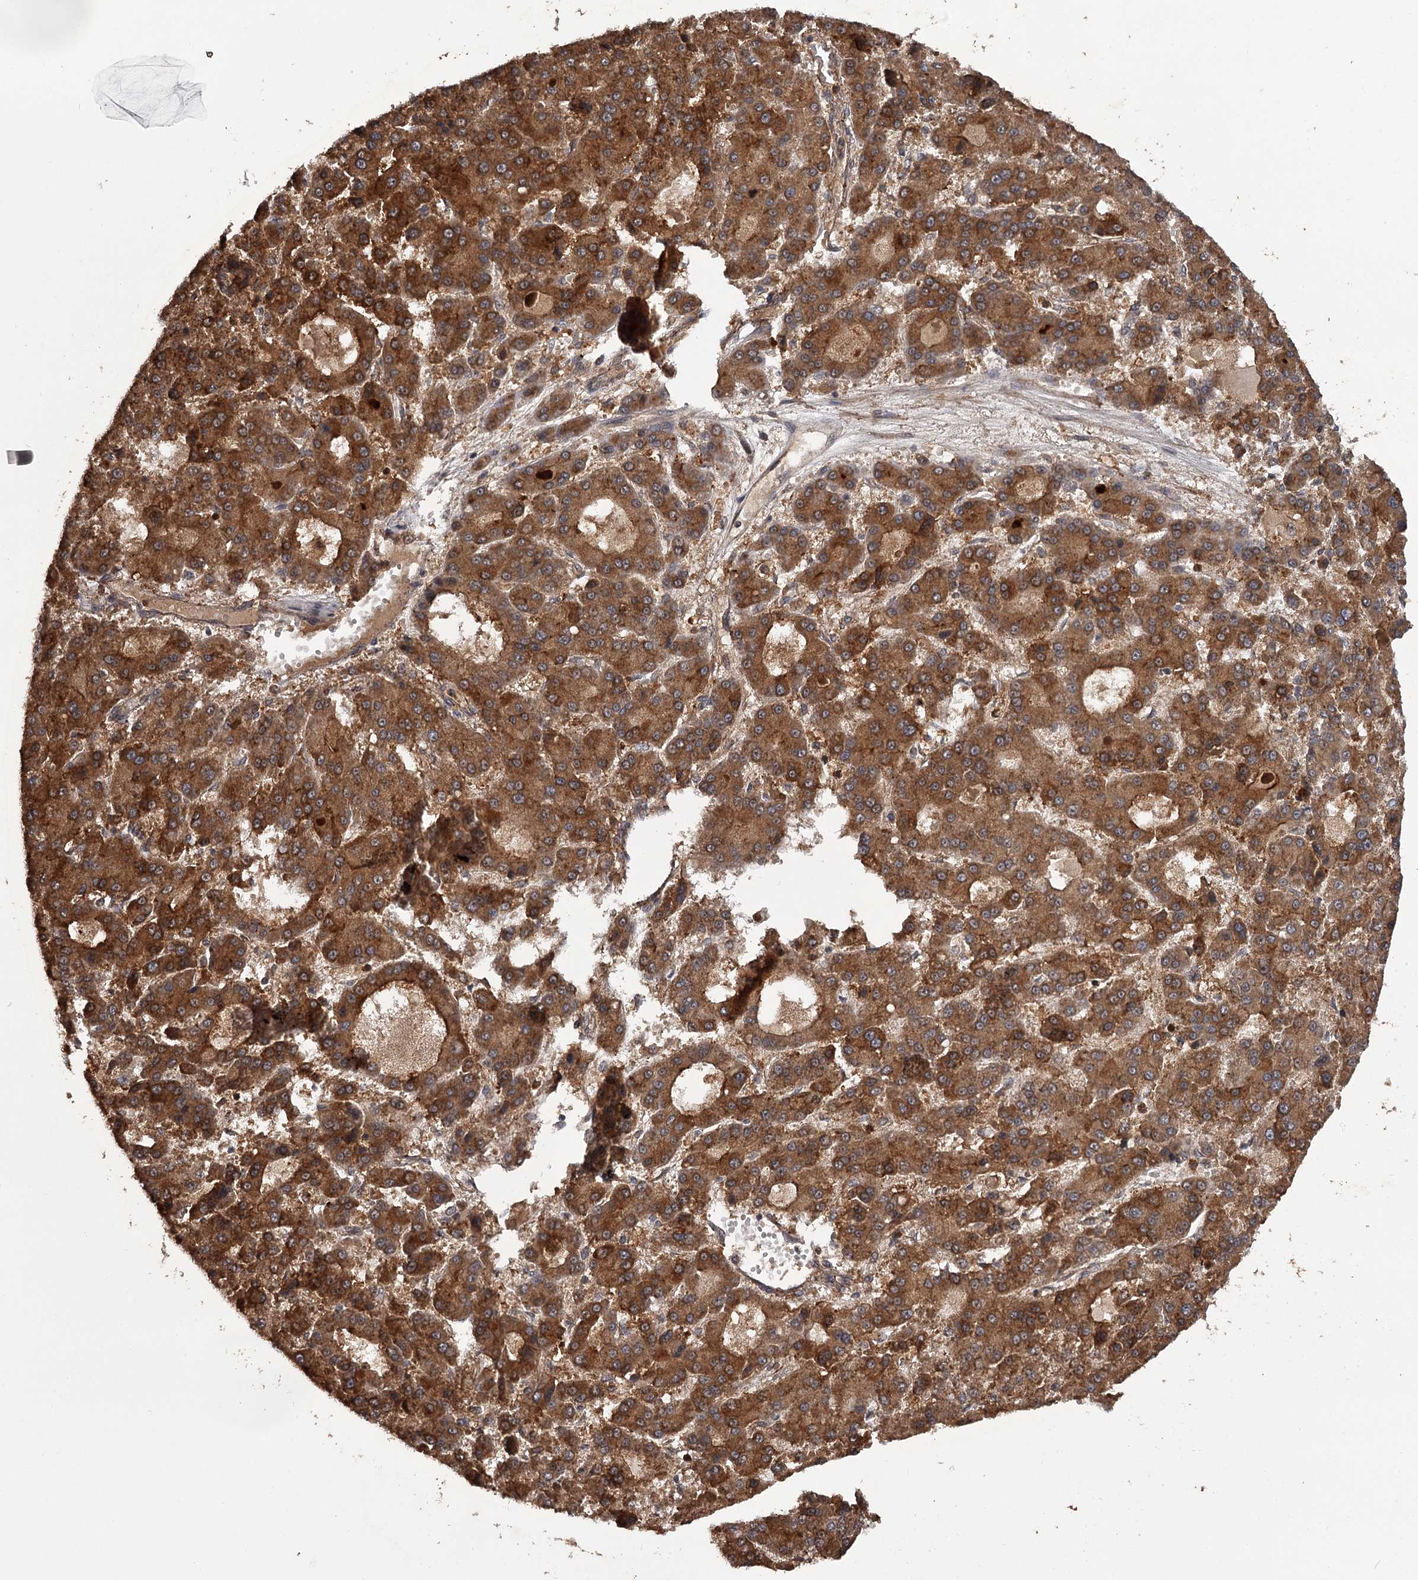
{"staining": {"intensity": "strong", "quantity": ">75%", "location": "cytoplasmic/membranous"}, "tissue": "liver cancer", "cell_type": "Tumor cells", "image_type": "cancer", "snomed": [{"axis": "morphology", "description": "Carcinoma, Hepatocellular, NOS"}, {"axis": "topography", "description": "Liver"}], "caption": "Strong cytoplasmic/membranous expression is seen in approximately >75% of tumor cells in liver hepatocellular carcinoma.", "gene": "TTC12", "patient": {"sex": "male", "age": 70}}